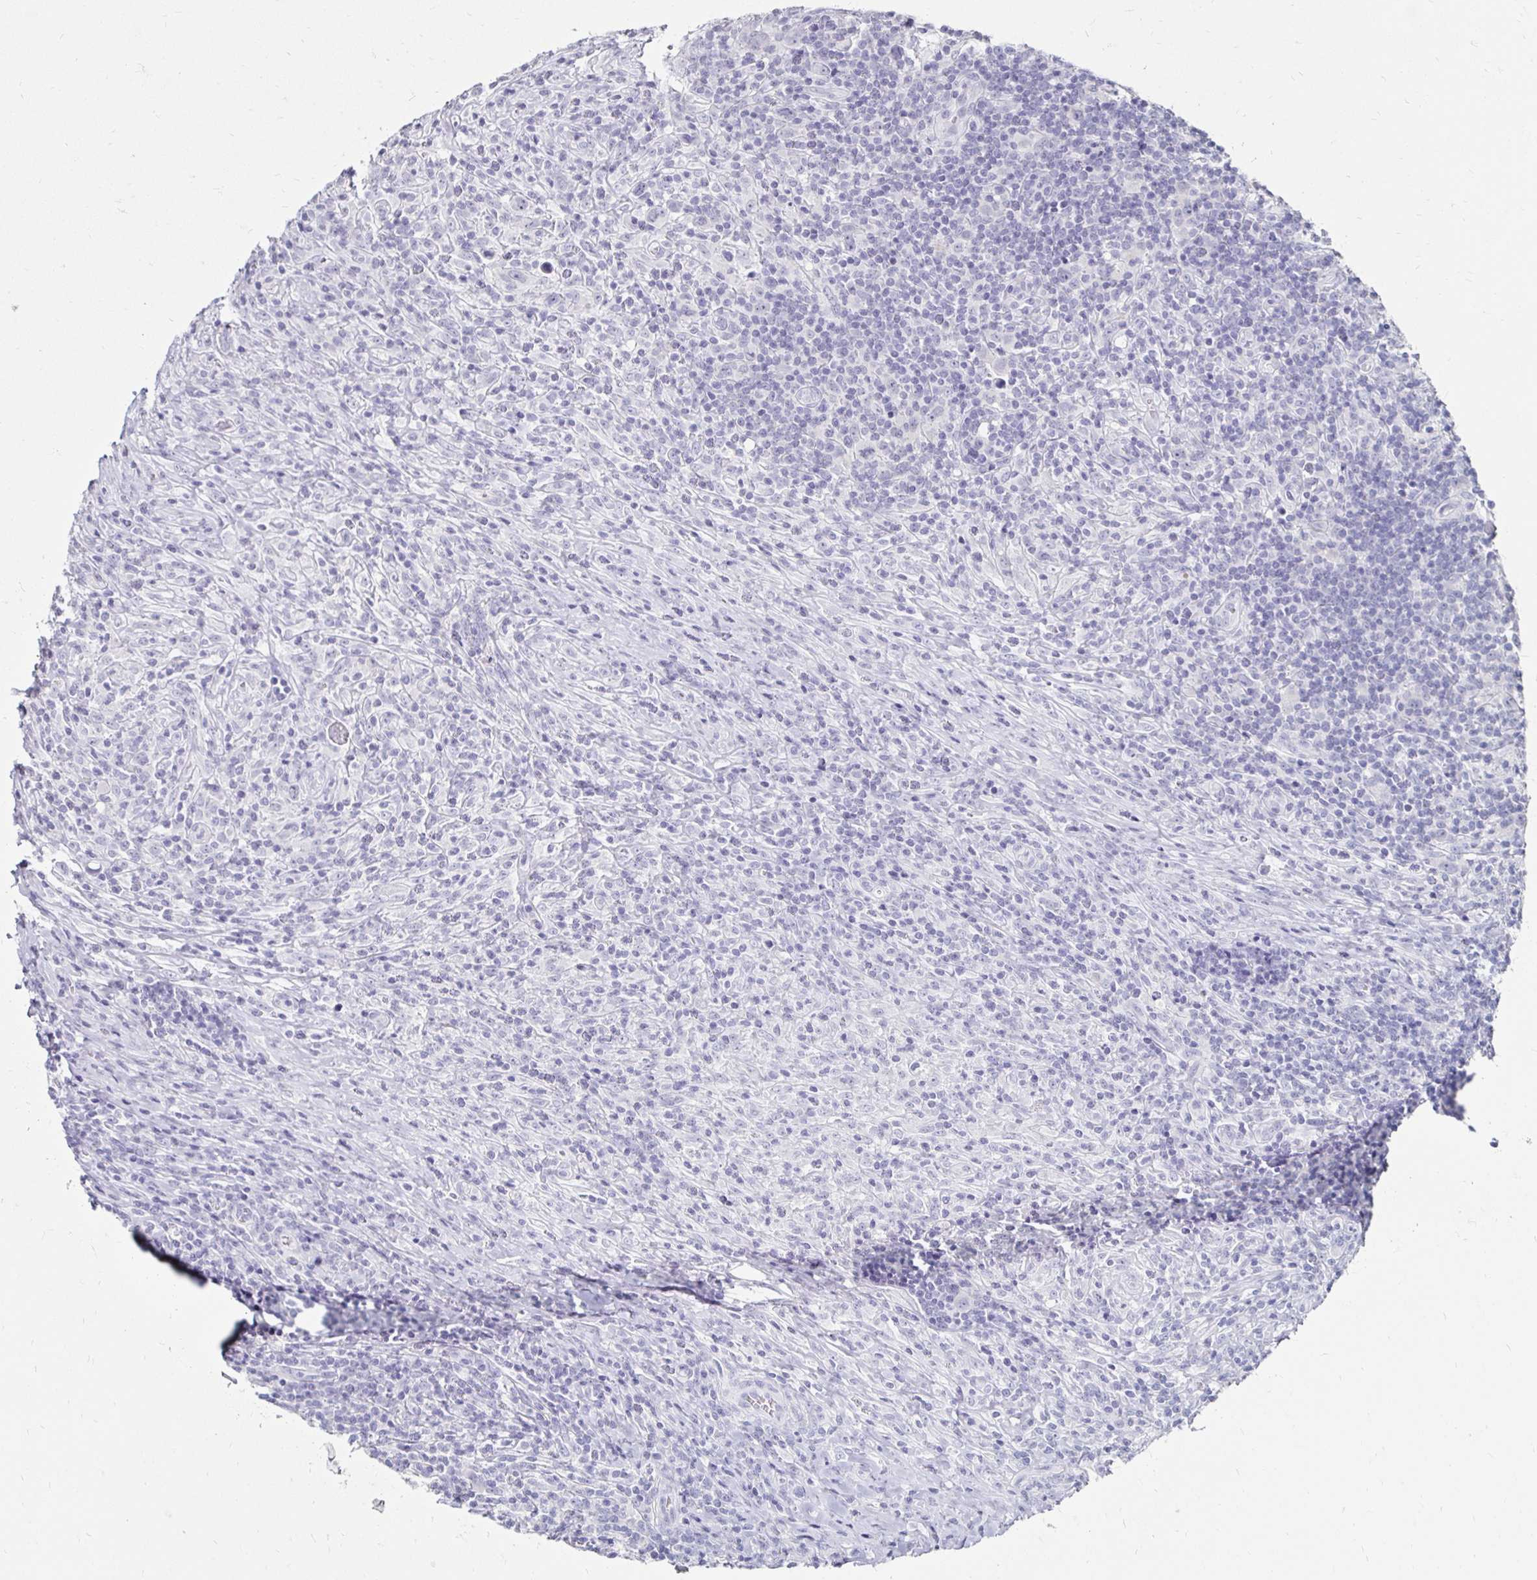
{"staining": {"intensity": "negative", "quantity": "none", "location": "none"}, "tissue": "lymphoma", "cell_type": "Tumor cells", "image_type": "cancer", "snomed": [{"axis": "morphology", "description": "Hodgkin's disease, NOS"}, {"axis": "topography", "description": "Lymph node"}], "caption": "The image shows no significant staining in tumor cells of lymphoma.", "gene": "TOMM34", "patient": {"sex": "female", "age": 18}}